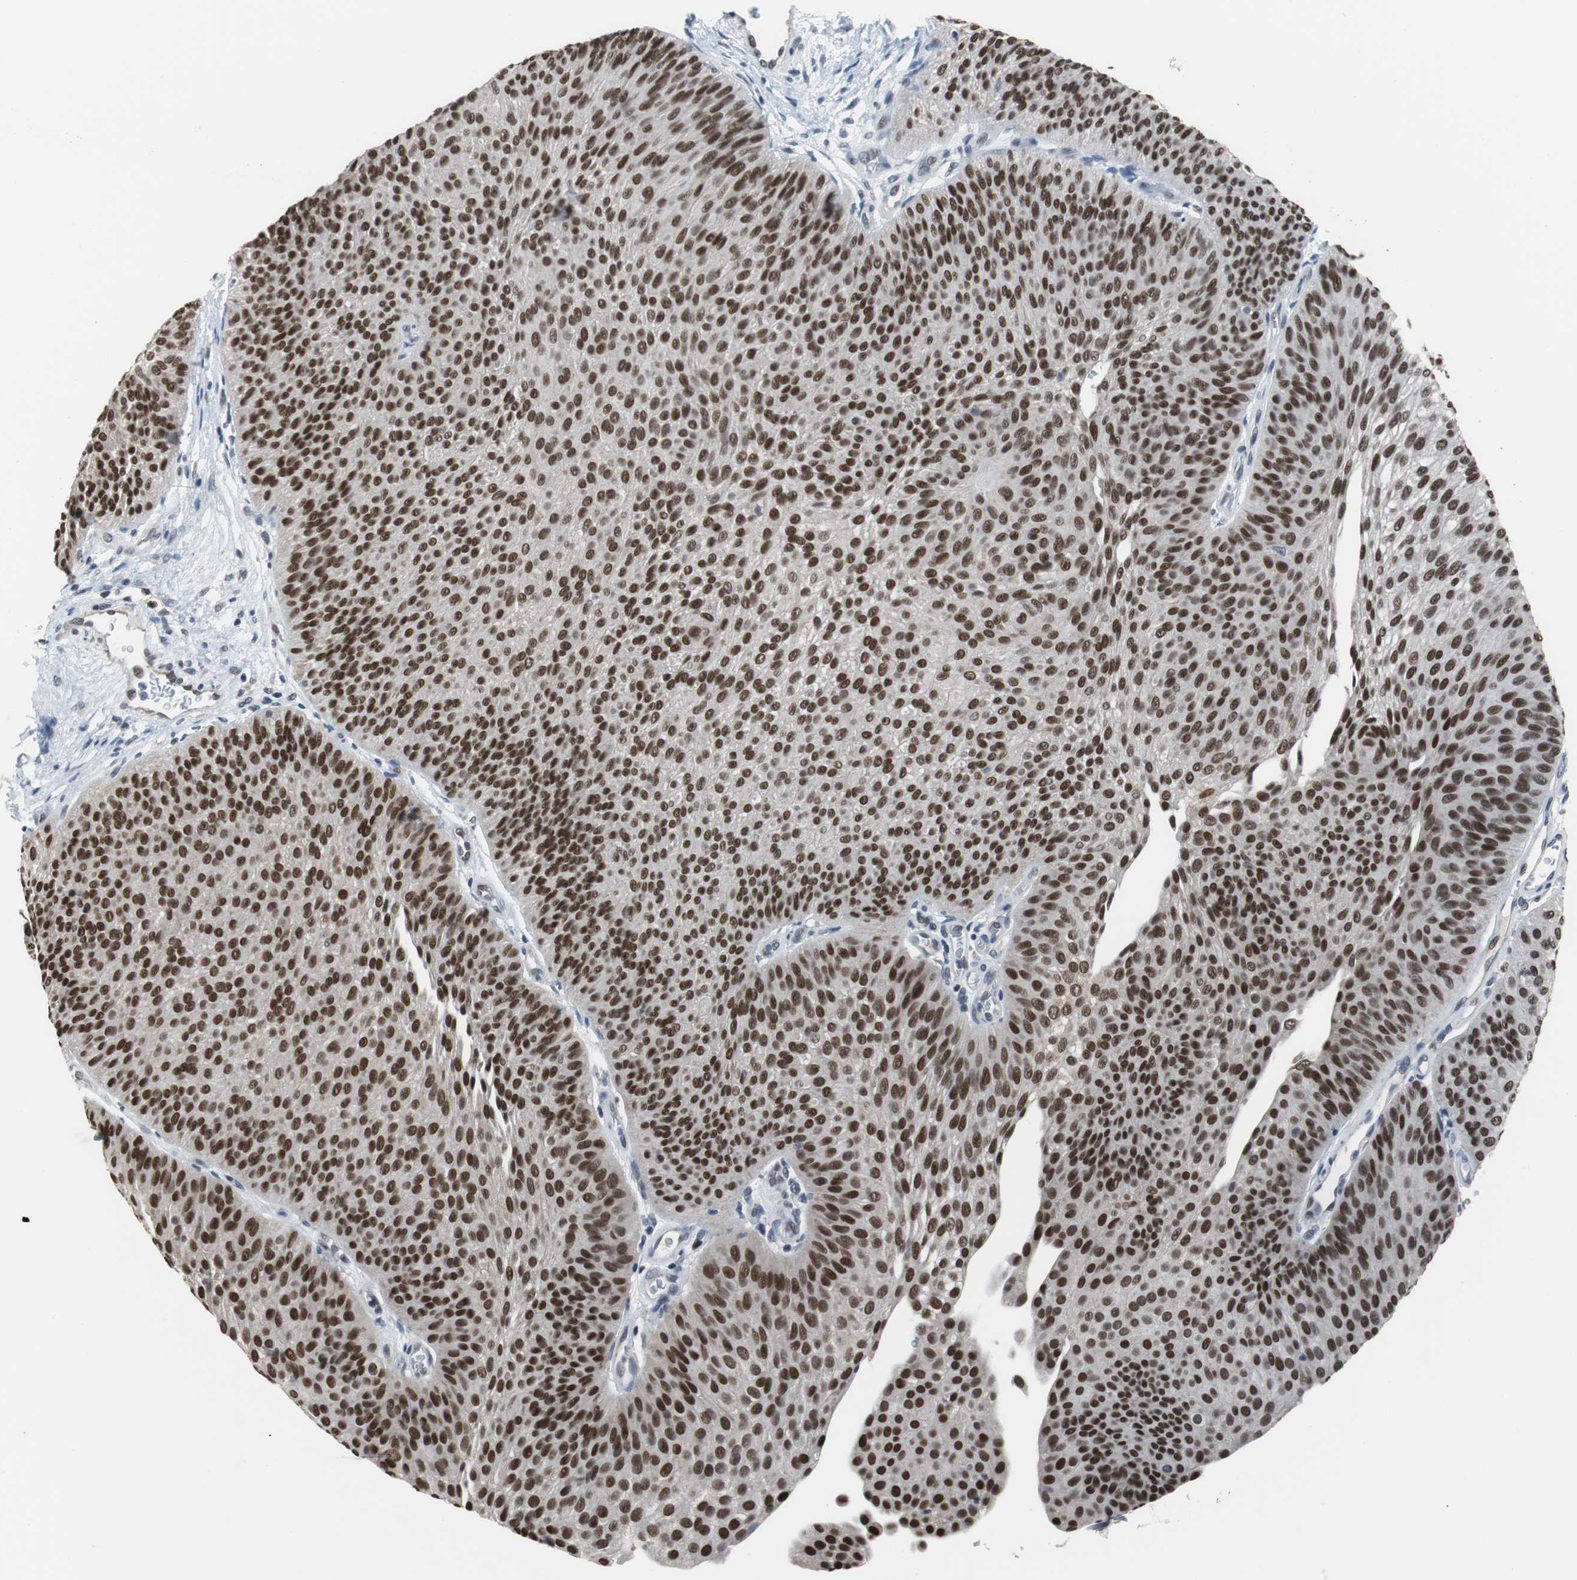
{"staining": {"intensity": "strong", "quantity": ">75%", "location": "cytoplasmic/membranous"}, "tissue": "urothelial cancer", "cell_type": "Tumor cells", "image_type": "cancer", "snomed": [{"axis": "morphology", "description": "Urothelial carcinoma, Low grade"}, {"axis": "topography", "description": "Urinary bladder"}], "caption": "Immunohistochemistry (IHC) (DAB) staining of urothelial cancer shows strong cytoplasmic/membranous protein positivity in about >75% of tumor cells.", "gene": "TP63", "patient": {"sex": "female", "age": 60}}